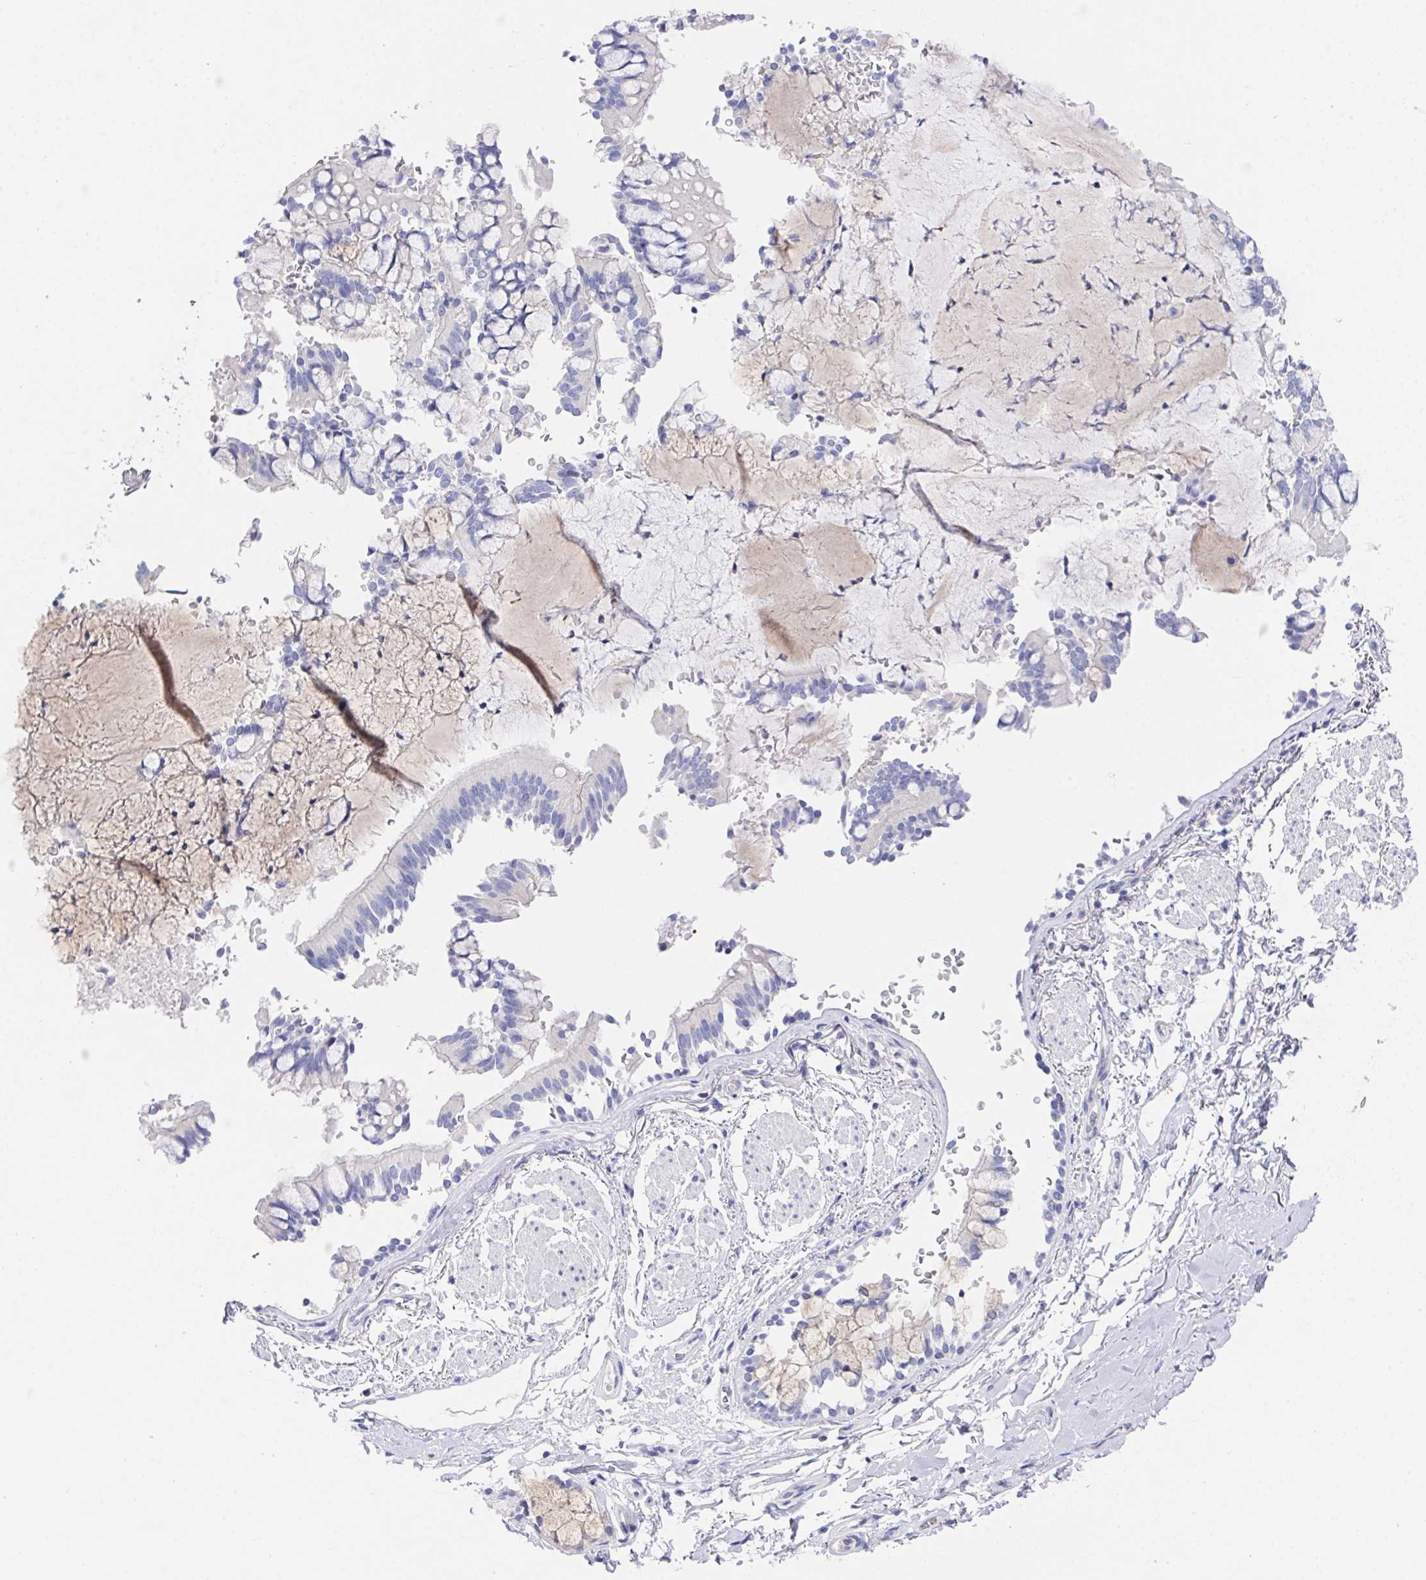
{"staining": {"intensity": "negative", "quantity": "none", "location": "none"}, "tissue": "bronchus", "cell_type": "Respiratory epithelial cells", "image_type": "normal", "snomed": [{"axis": "morphology", "description": "Normal tissue, NOS"}, {"axis": "topography", "description": "Bronchus"}], "caption": "Protein analysis of benign bronchus demonstrates no significant staining in respiratory epithelial cells.", "gene": "PRG3", "patient": {"sex": "male", "age": 70}}